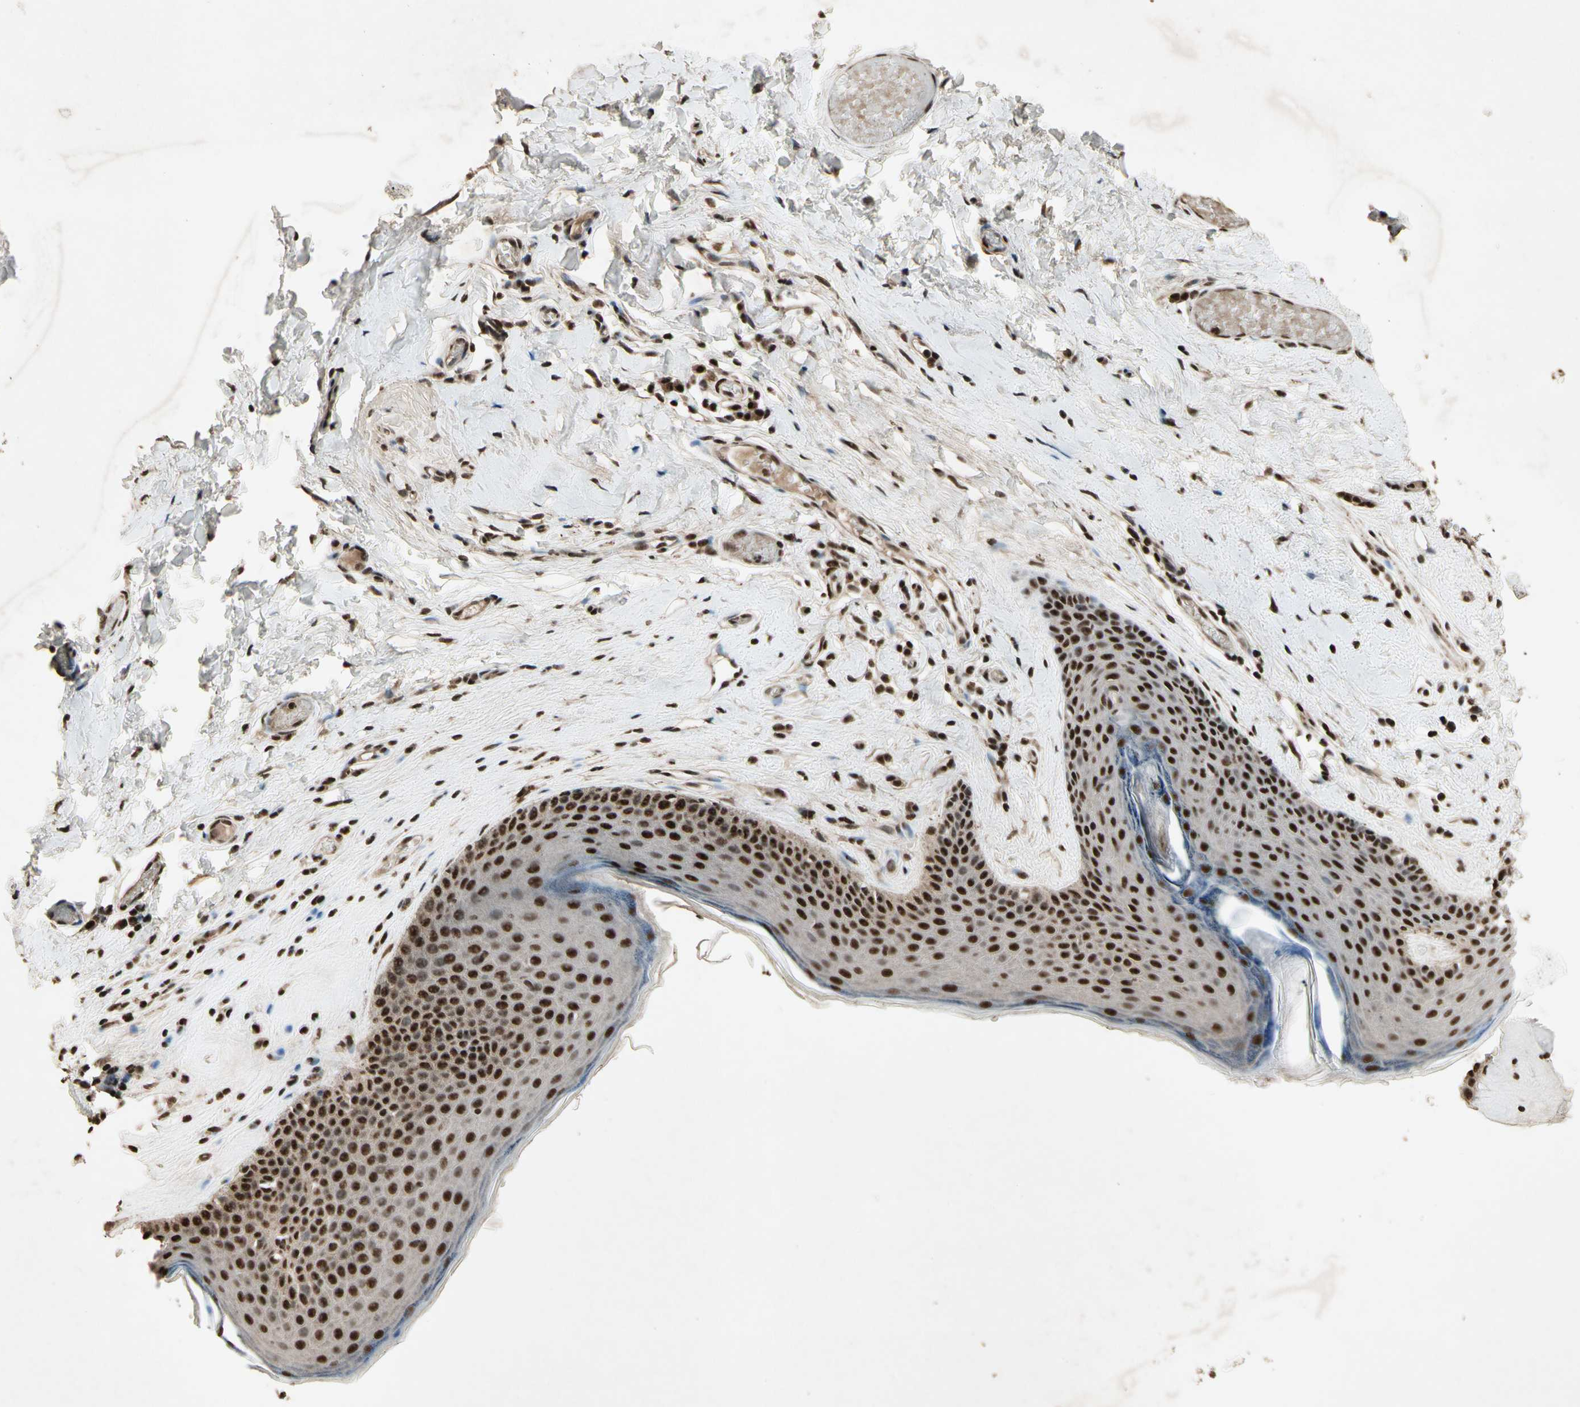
{"staining": {"intensity": "strong", "quantity": ">75%", "location": "nuclear"}, "tissue": "skin", "cell_type": "Epidermal cells", "image_type": "normal", "snomed": [{"axis": "morphology", "description": "Normal tissue, NOS"}, {"axis": "morphology", "description": "Inflammation, NOS"}, {"axis": "topography", "description": "Vulva"}], "caption": "Immunohistochemical staining of normal skin exhibits >75% levels of strong nuclear protein staining in approximately >75% of epidermal cells.", "gene": "TBX2", "patient": {"sex": "female", "age": 84}}